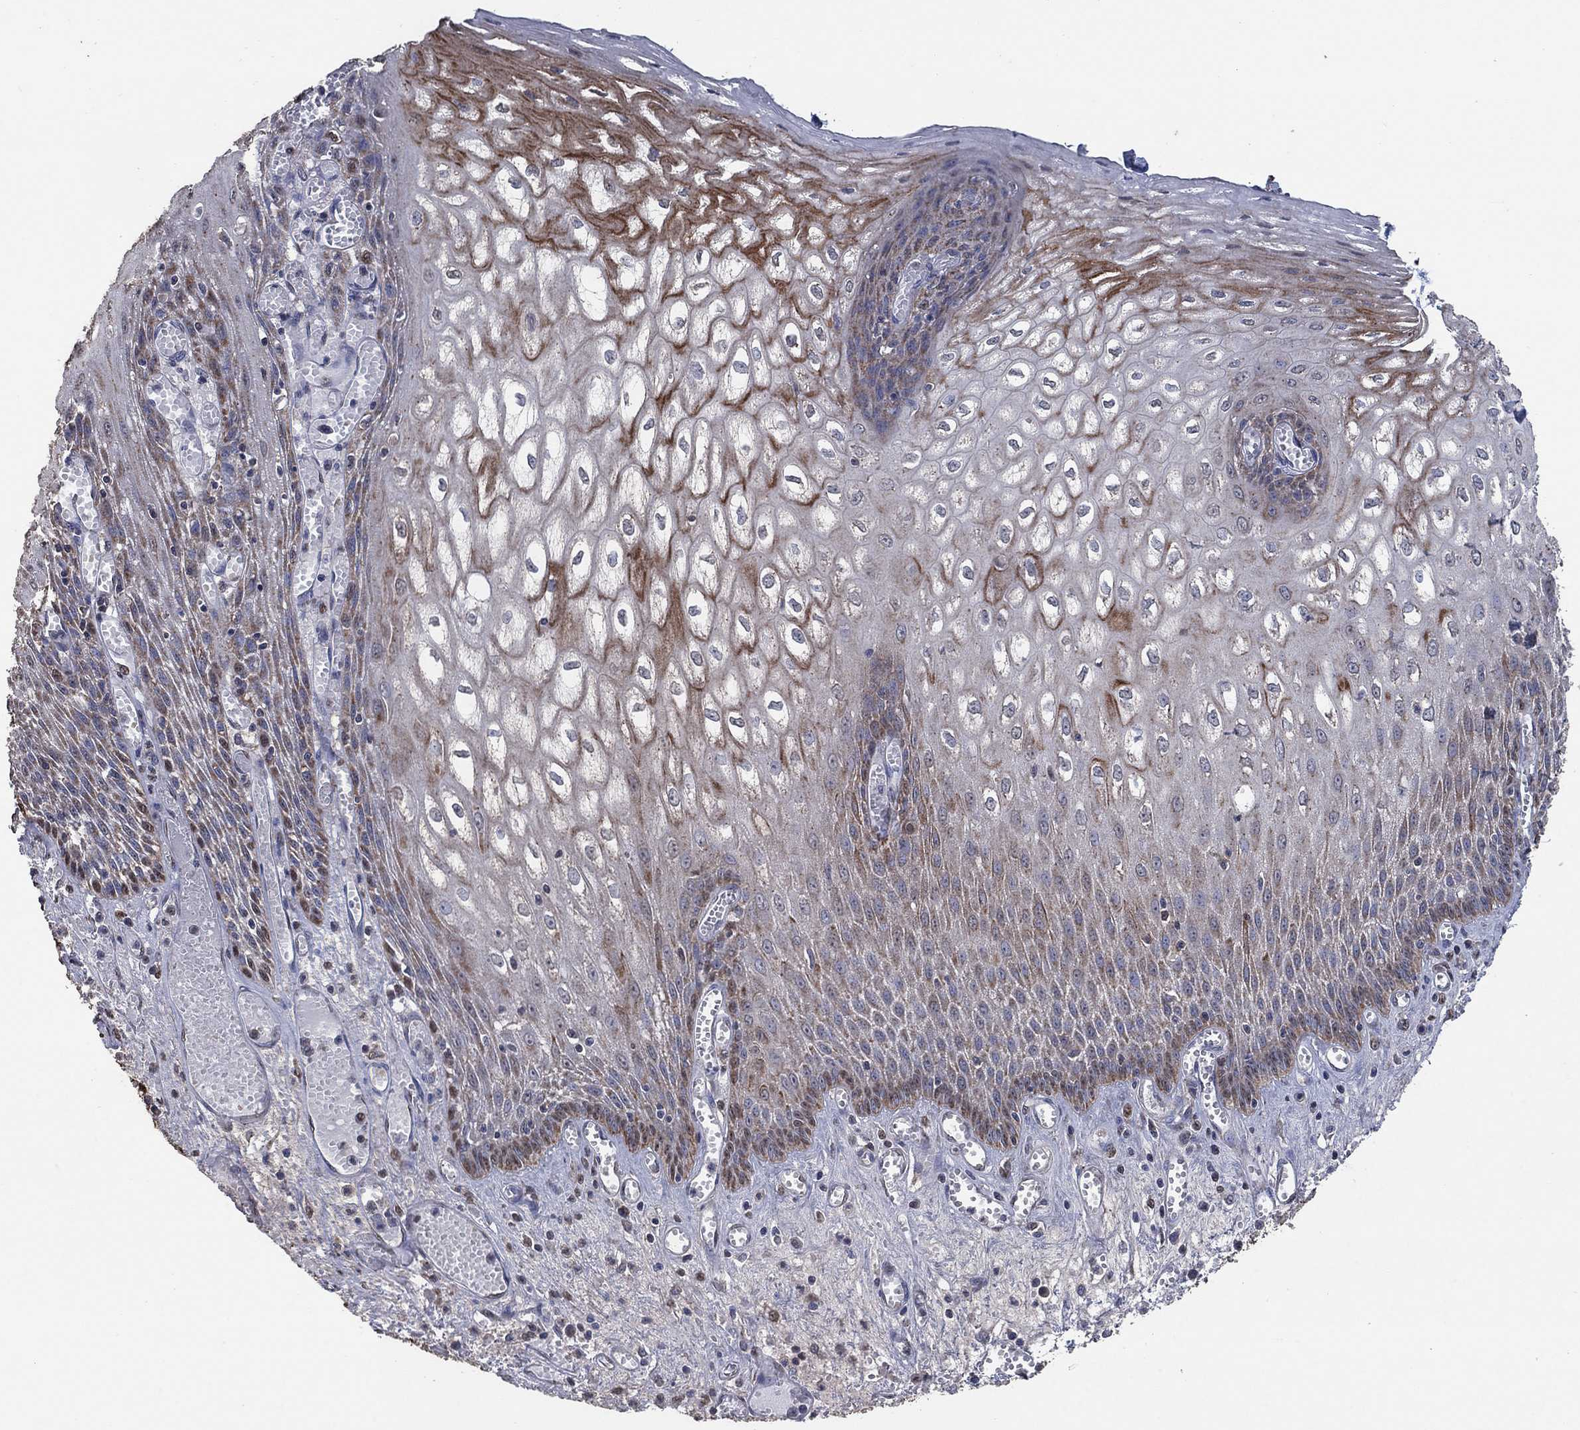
{"staining": {"intensity": "moderate", "quantity": "25%-75%", "location": "cytoplasmic/membranous"}, "tissue": "esophagus", "cell_type": "Squamous epithelial cells", "image_type": "normal", "snomed": [{"axis": "morphology", "description": "Normal tissue, NOS"}, {"axis": "topography", "description": "Esophagus"}], "caption": "The immunohistochemical stain shows moderate cytoplasmic/membranous positivity in squamous epithelial cells of benign esophagus.", "gene": "MRPS24", "patient": {"sex": "male", "age": 58}}